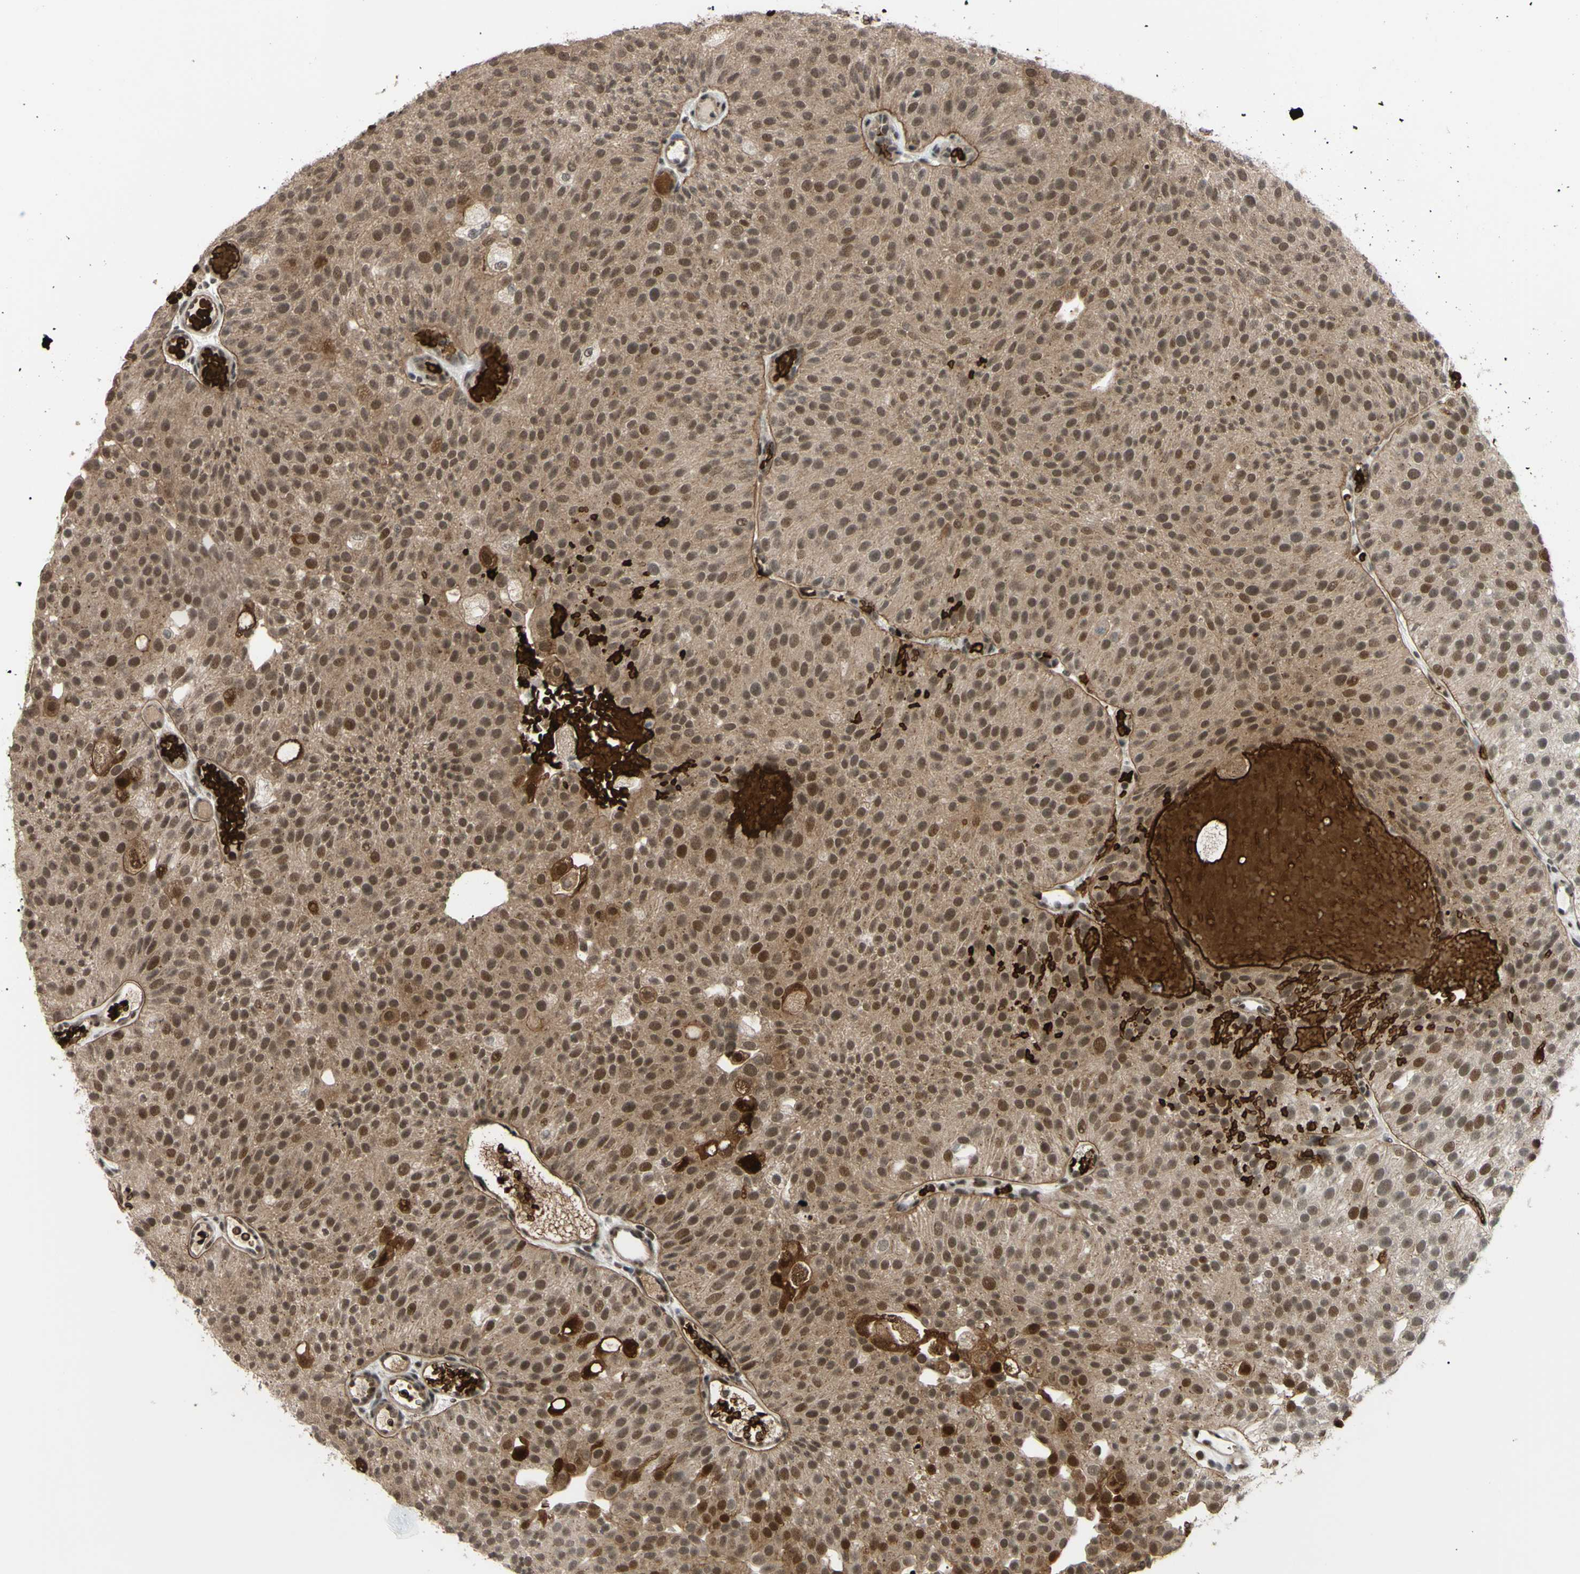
{"staining": {"intensity": "moderate", "quantity": ">75%", "location": "cytoplasmic/membranous,nuclear"}, "tissue": "urothelial cancer", "cell_type": "Tumor cells", "image_type": "cancer", "snomed": [{"axis": "morphology", "description": "Urothelial carcinoma, Low grade"}, {"axis": "topography", "description": "Urinary bladder"}], "caption": "The immunohistochemical stain highlights moderate cytoplasmic/membranous and nuclear expression in tumor cells of low-grade urothelial carcinoma tissue.", "gene": "THAP12", "patient": {"sex": "male", "age": 78}}